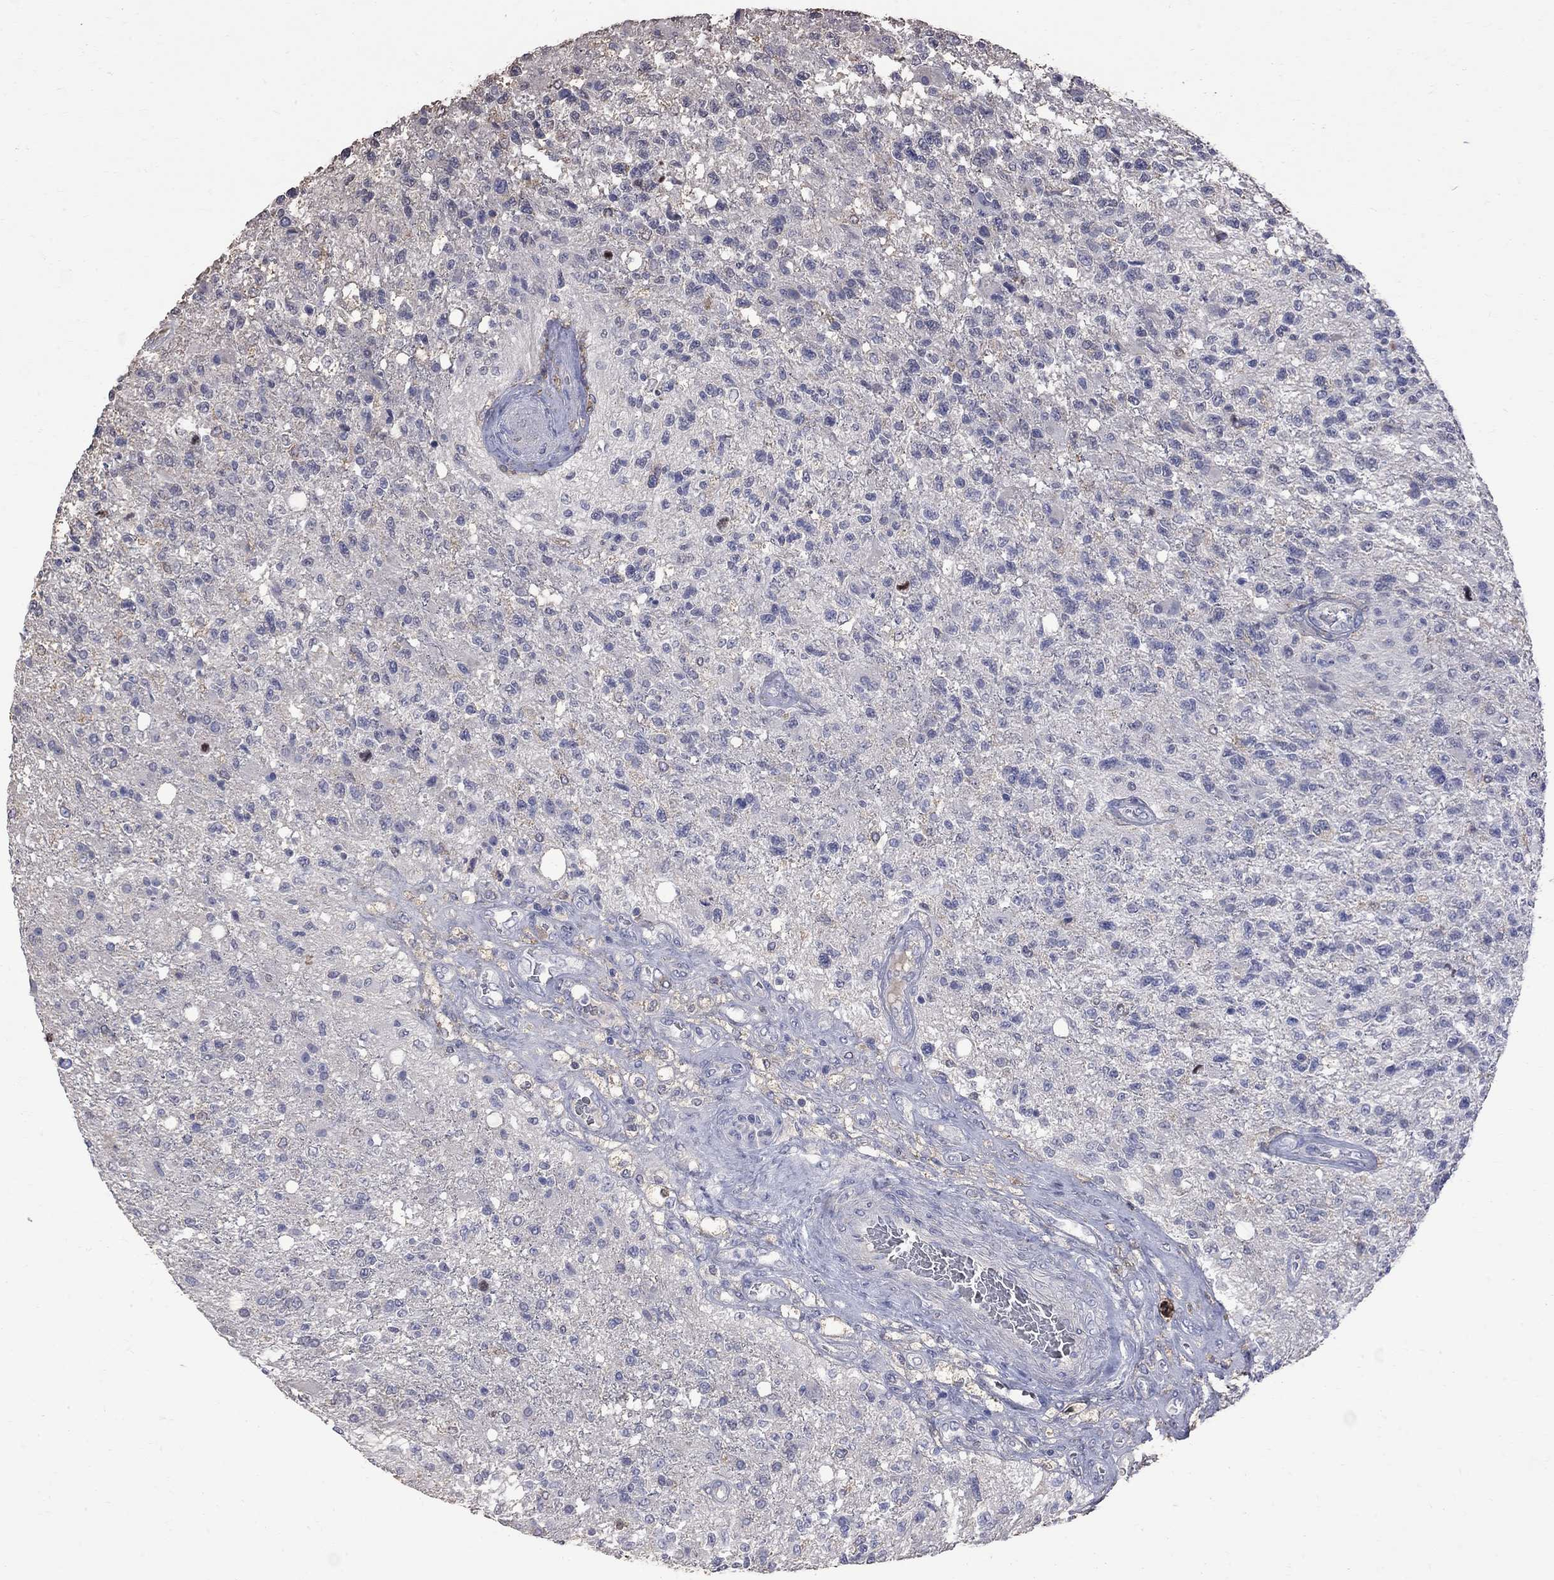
{"staining": {"intensity": "negative", "quantity": "none", "location": "none"}, "tissue": "glioma", "cell_type": "Tumor cells", "image_type": "cancer", "snomed": [{"axis": "morphology", "description": "Glioma, malignant, High grade"}, {"axis": "topography", "description": "Brain"}], "caption": "This is an IHC micrograph of malignant high-grade glioma. There is no staining in tumor cells.", "gene": "CKAP2", "patient": {"sex": "male", "age": 56}}